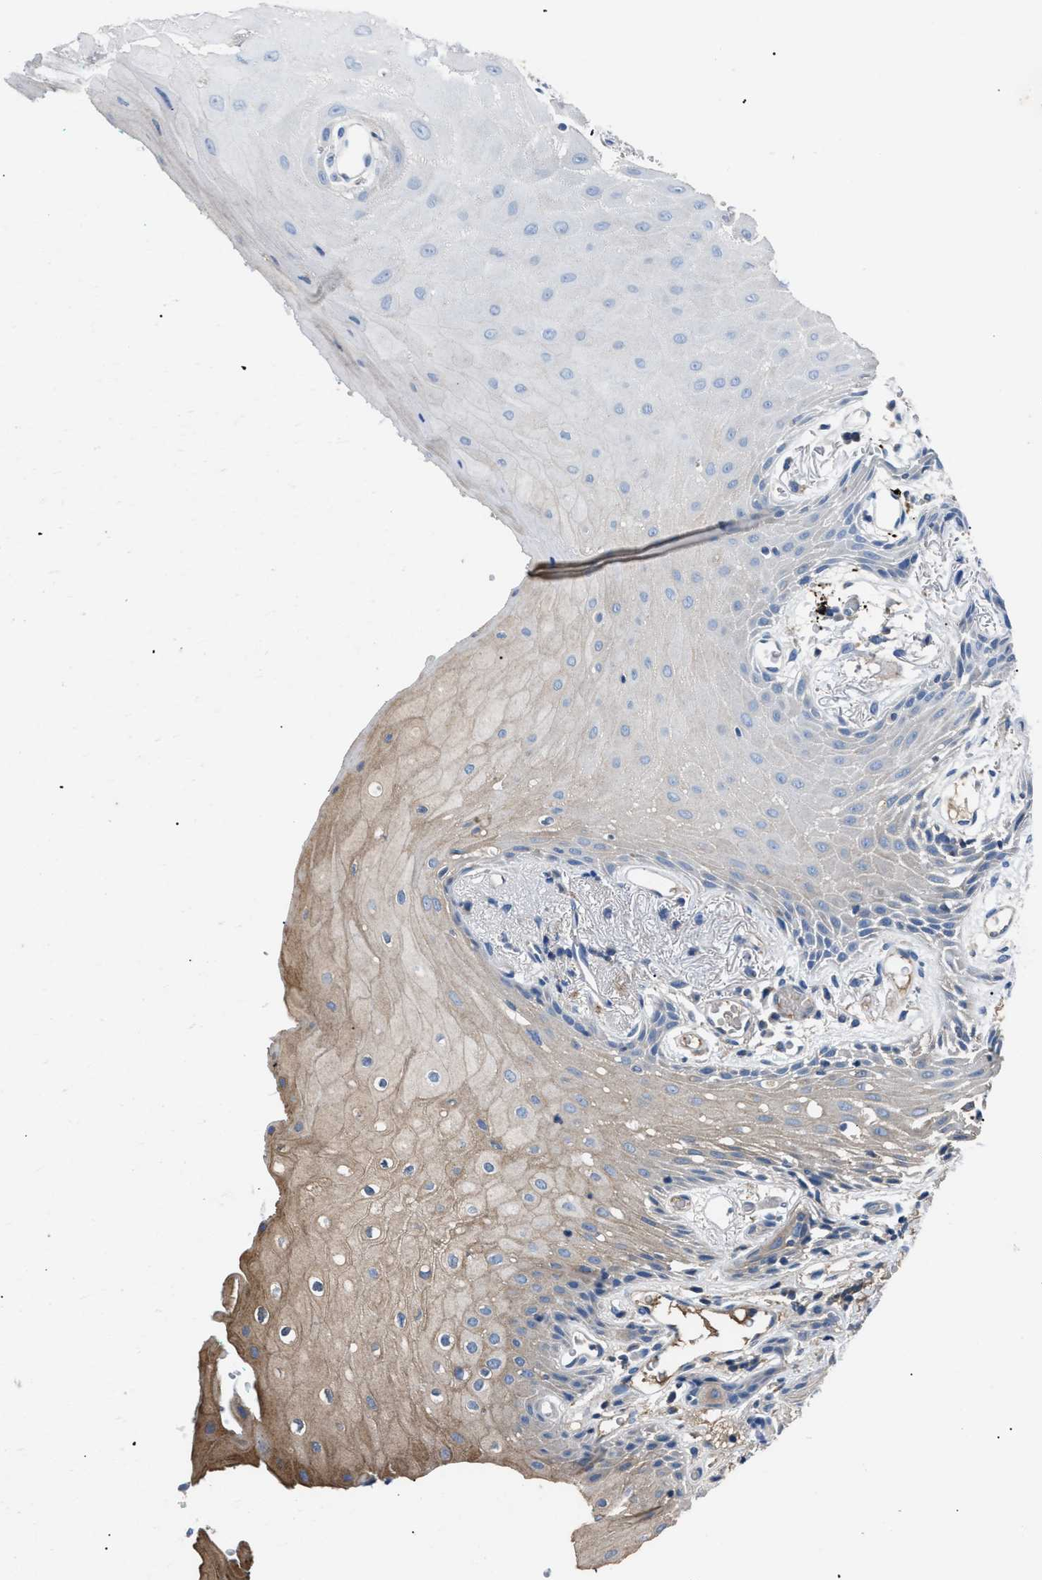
{"staining": {"intensity": "weak", "quantity": "25%-75%", "location": "cytoplasmic/membranous"}, "tissue": "oral mucosa", "cell_type": "Squamous epithelial cells", "image_type": "normal", "snomed": [{"axis": "morphology", "description": "Normal tissue, NOS"}, {"axis": "morphology", "description": "Squamous cell carcinoma, NOS"}, {"axis": "topography", "description": "Oral tissue"}, {"axis": "topography", "description": "Salivary gland"}, {"axis": "topography", "description": "Head-Neck"}], "caption": "Squamous epithelial cells show low levels of weak cytoplasmic/membranous positivity in approximately 25%-75% of cells in normal human oral mucosa. The staining is performed using DAB brown chromogen to label protein expression. The nuclei are counter-stained blue using hematoxylin.", "gene": "SGCZ", "patient": {"sex": "female", "age": 62}}